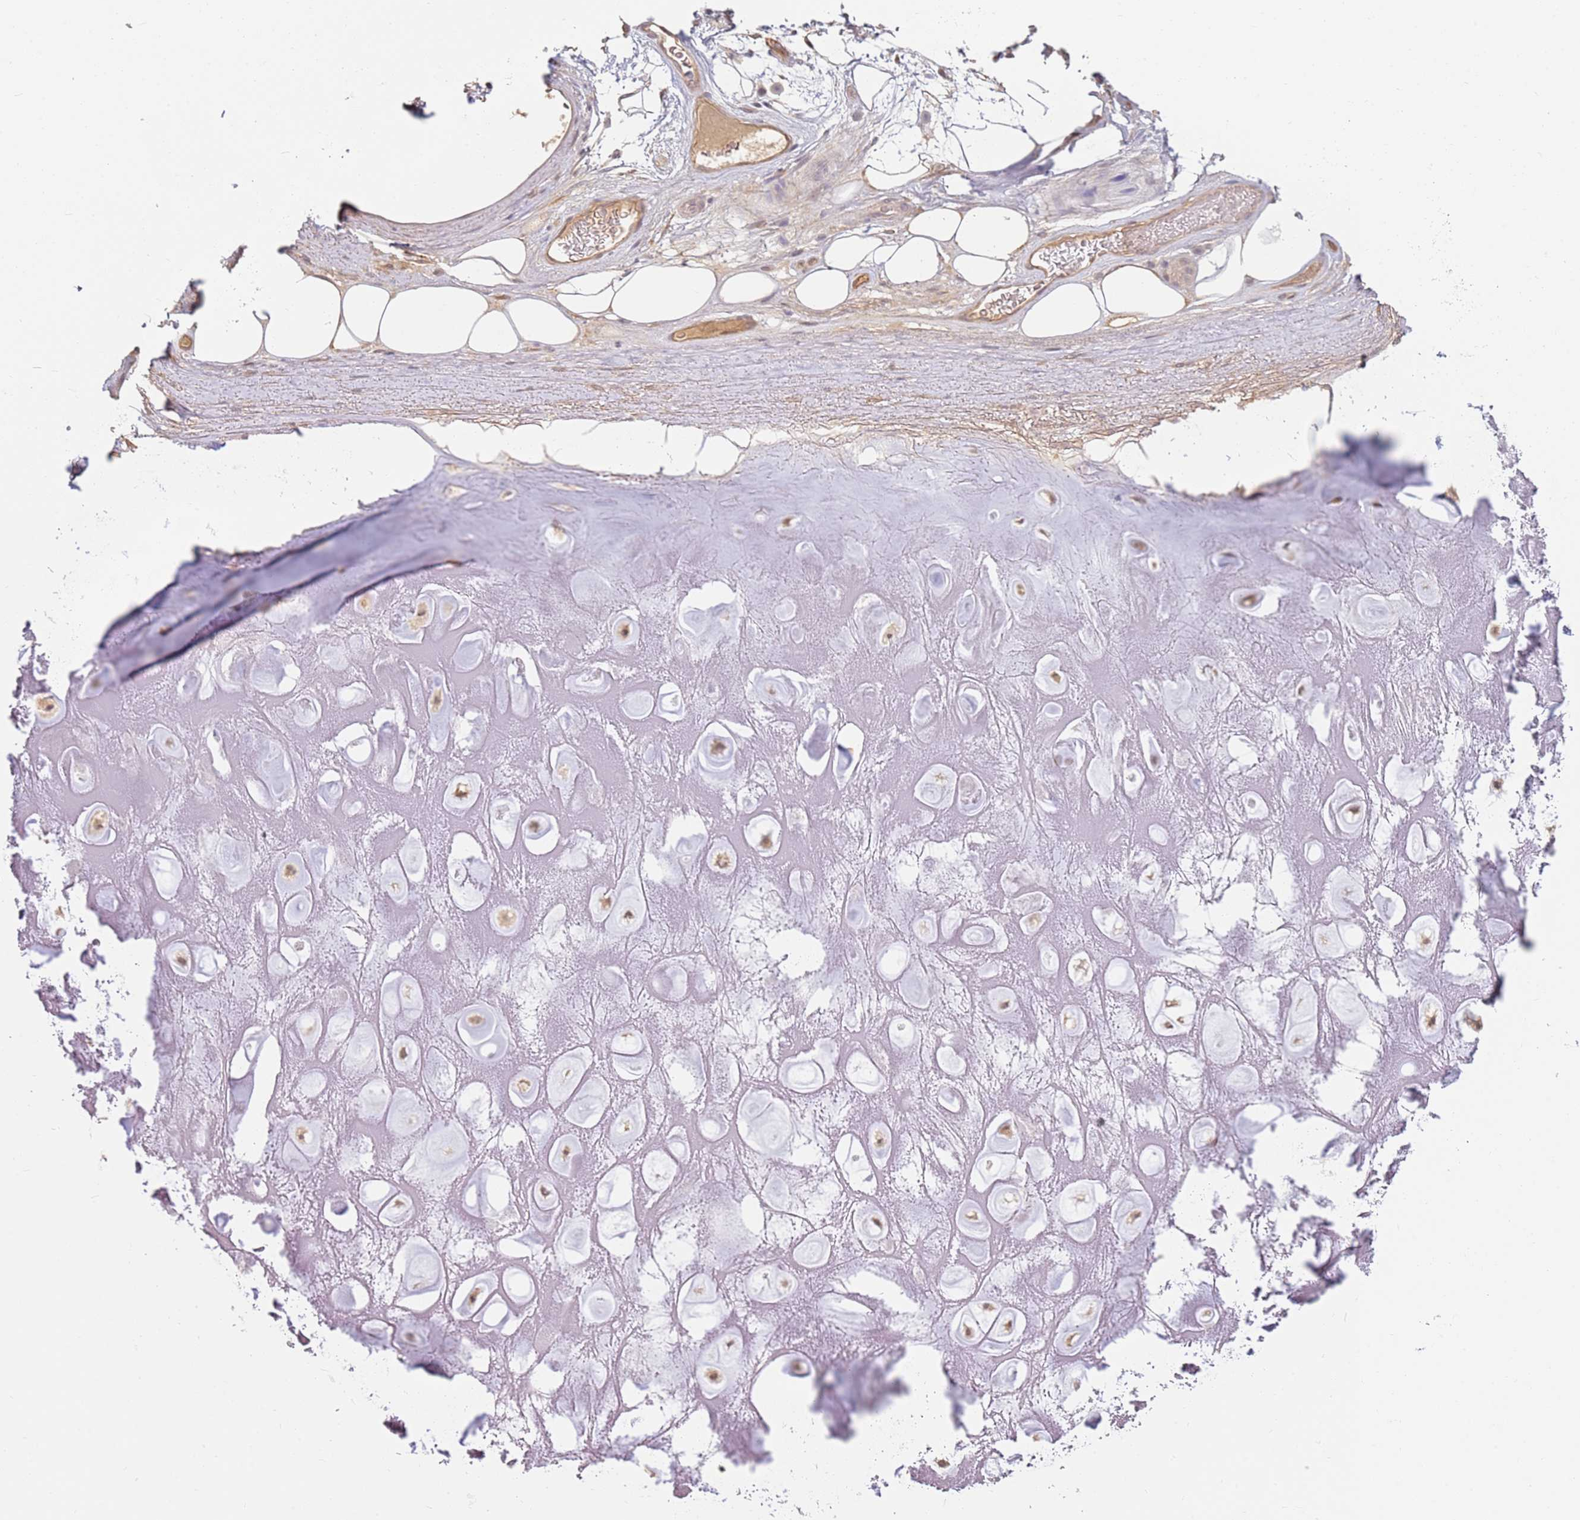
{"staining": {"intensity": "negative", "quantity": "none", "location": "none"}, "tissue": "adipose tissue", "cell_type": "Adipocytes", "image_type": "normal", "snomed": [{"axis": "morphology", "description": "Normal tissue, NOS"}, {"axis": "topography", "description": "Cartilage tissue"}], "caption": "High power microscopy micrograph of an immunohistochemistry image of benign adipose tissue, revealing no significant positivity in adipocytes. (Stains: DAB immunohistochemistry with hematoxylin counter stain, Microscopy: brightfield microscopy at high magnification).", "gene": "WDR93", "patient": {"sex": "male", "age": 81}}